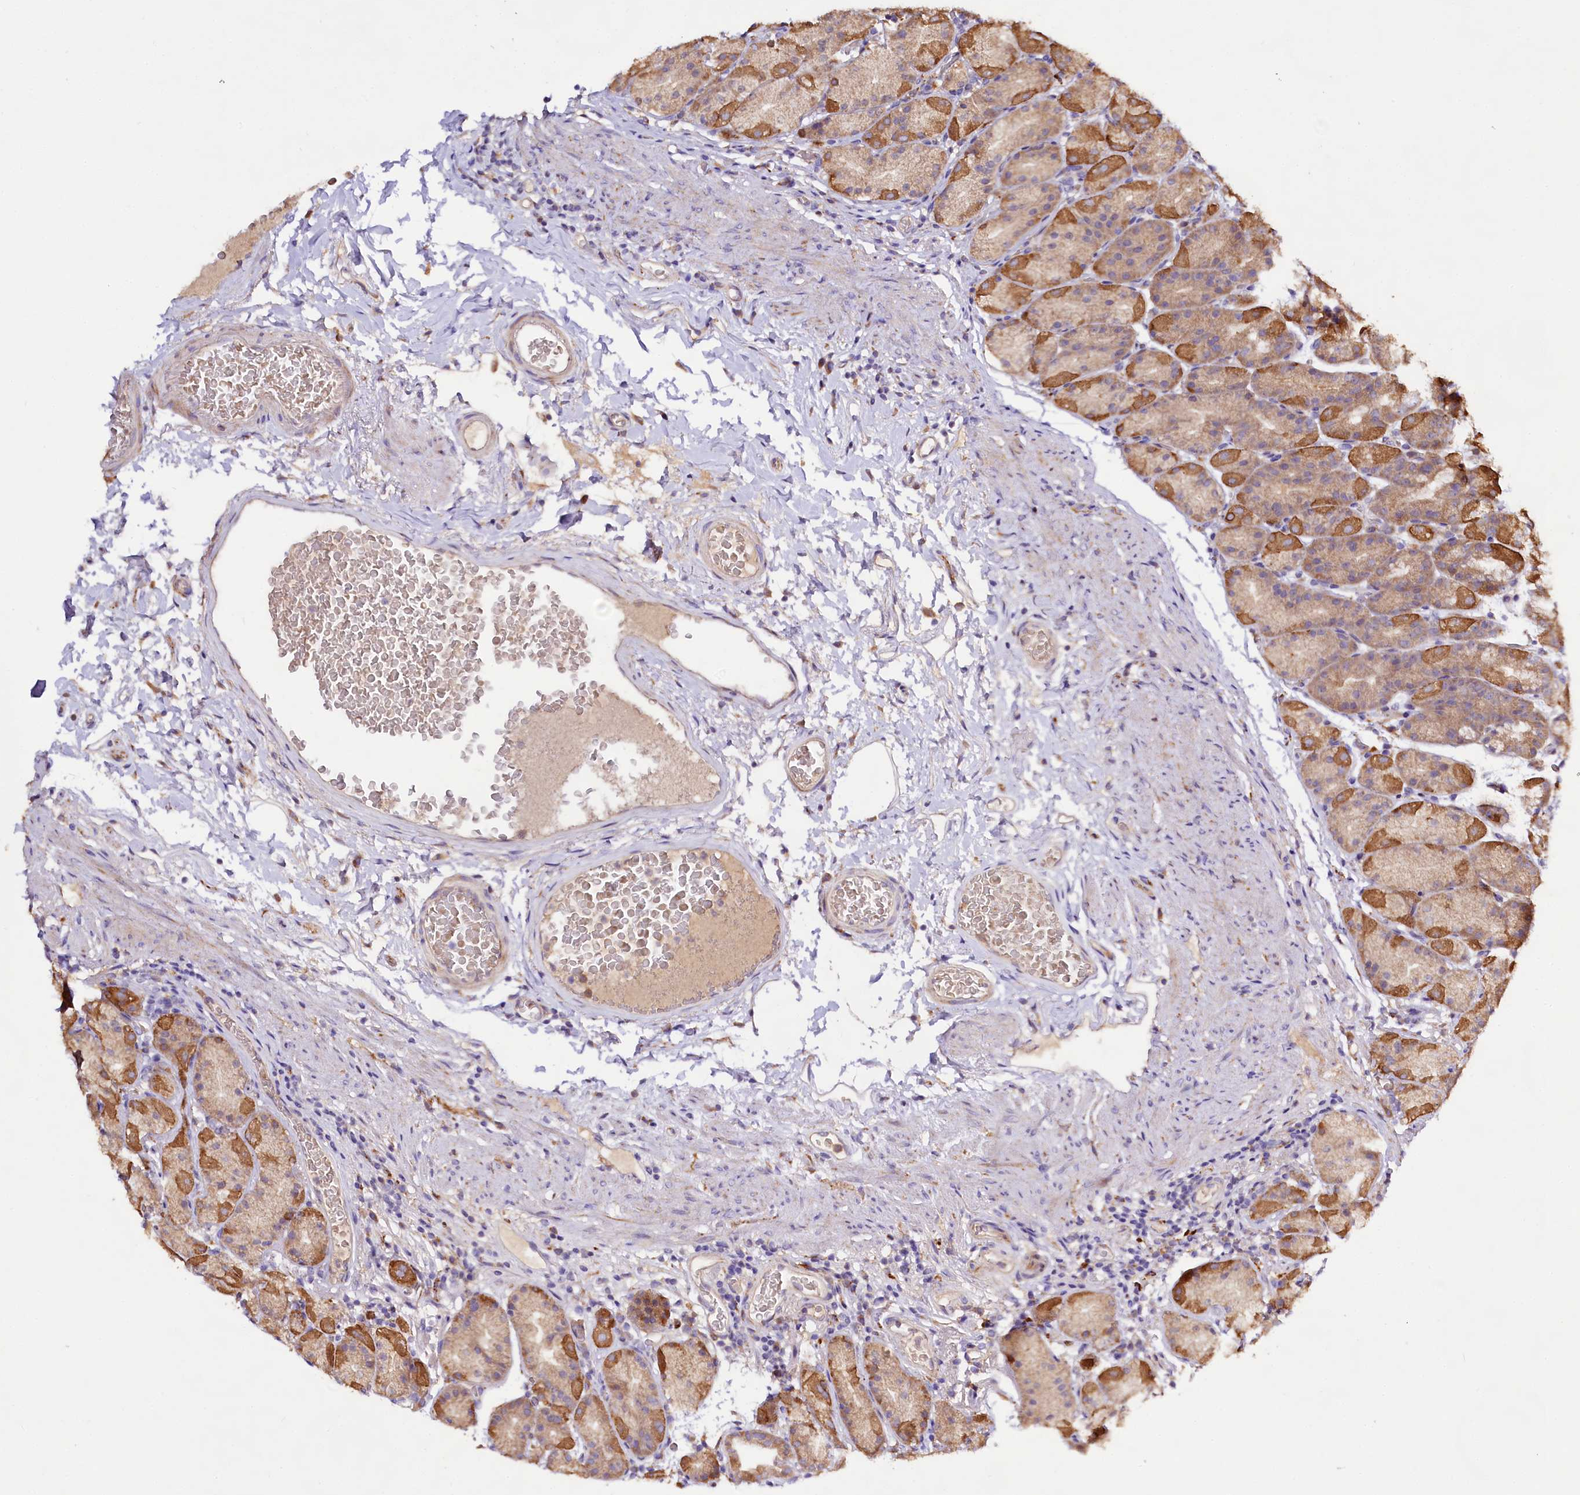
{"staining": {"intensity": "moderate", "quantity": "25%-75%", "location": "cytoplasmic/membranous"}, "tissue": "stomach", "cell_type": "Glandular cells", "image_type": "normal", "snomed": [{"axis": "morphology", "description": "Normal tissue, NOS"}, {"axis": "topography", "description": "Stomach, upper"}], "caption": "This histopathology image demonstrates benign stomach stained with IHC to label a protein in brown. The cytoplasmic/membranous of glandular cells show moderate positivity for the protein. Nuclei are counter-stained blue.", "gene": "DMXL2", "patient": {"sex": "male", "age": 68}}